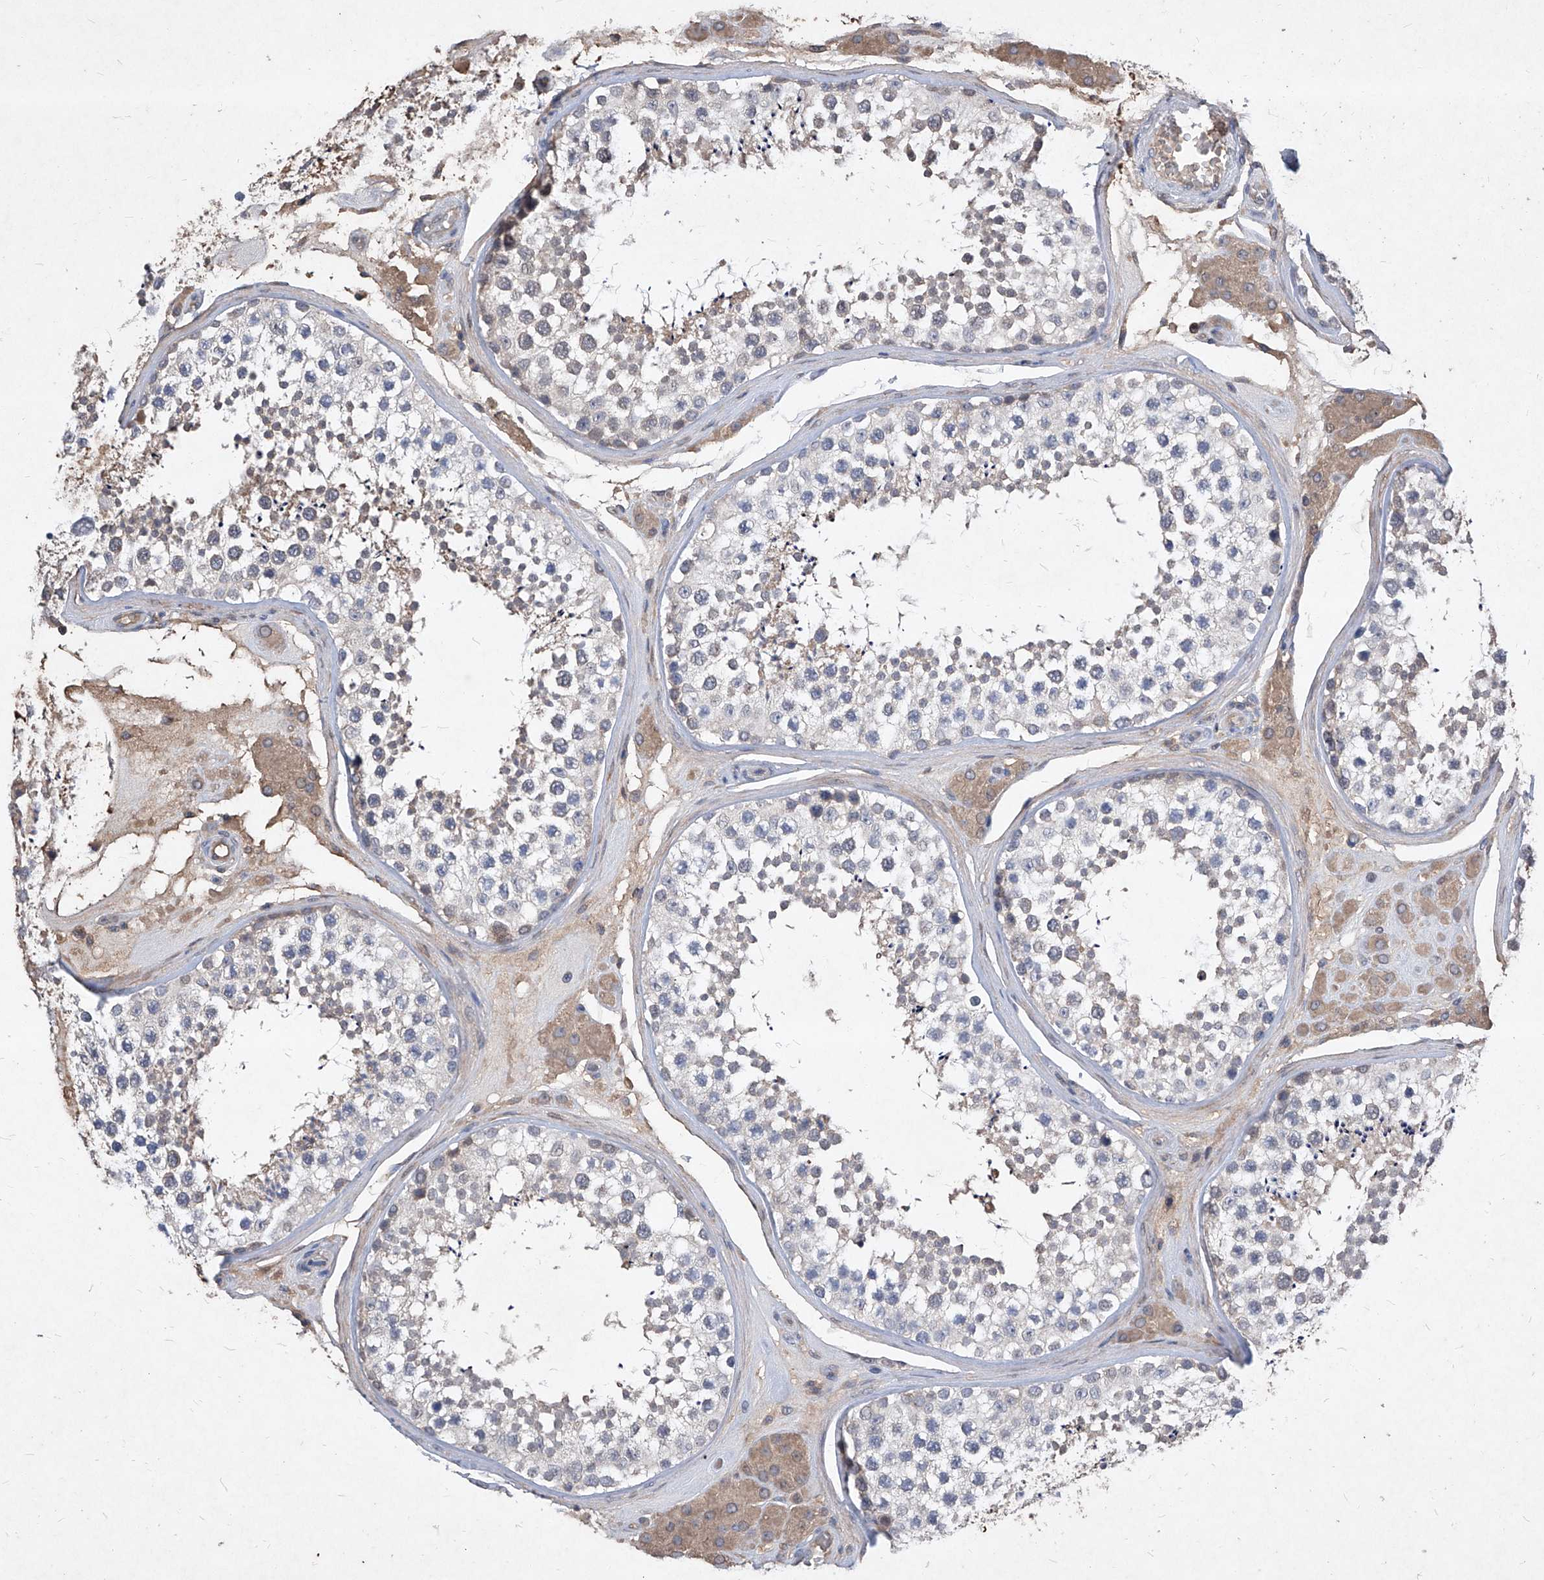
{"staining": {"intensity": "negative", "quantity": "none", "location": "none"}, "tissue": "testis", "cell_type": "Cells in seminiferous ducts", "image_type": "normal", "snomed": [{"axis": "morphology", "description": "Normal tissue, NOS"}, {"axis": "topography", "description": "Testis"}], "caption": "Immunohistochemistry micrograph of normal human testis stained for a protein (brown), which exhibits no expression in cells in seminiferous ducts. (DAB (3,3'-diaminobenzidine) immunohistochemistry (IHC) with hematoxylin counter stain).", "gene": "SYNGR1", "patient": {"sex": "male", "age": 46}}